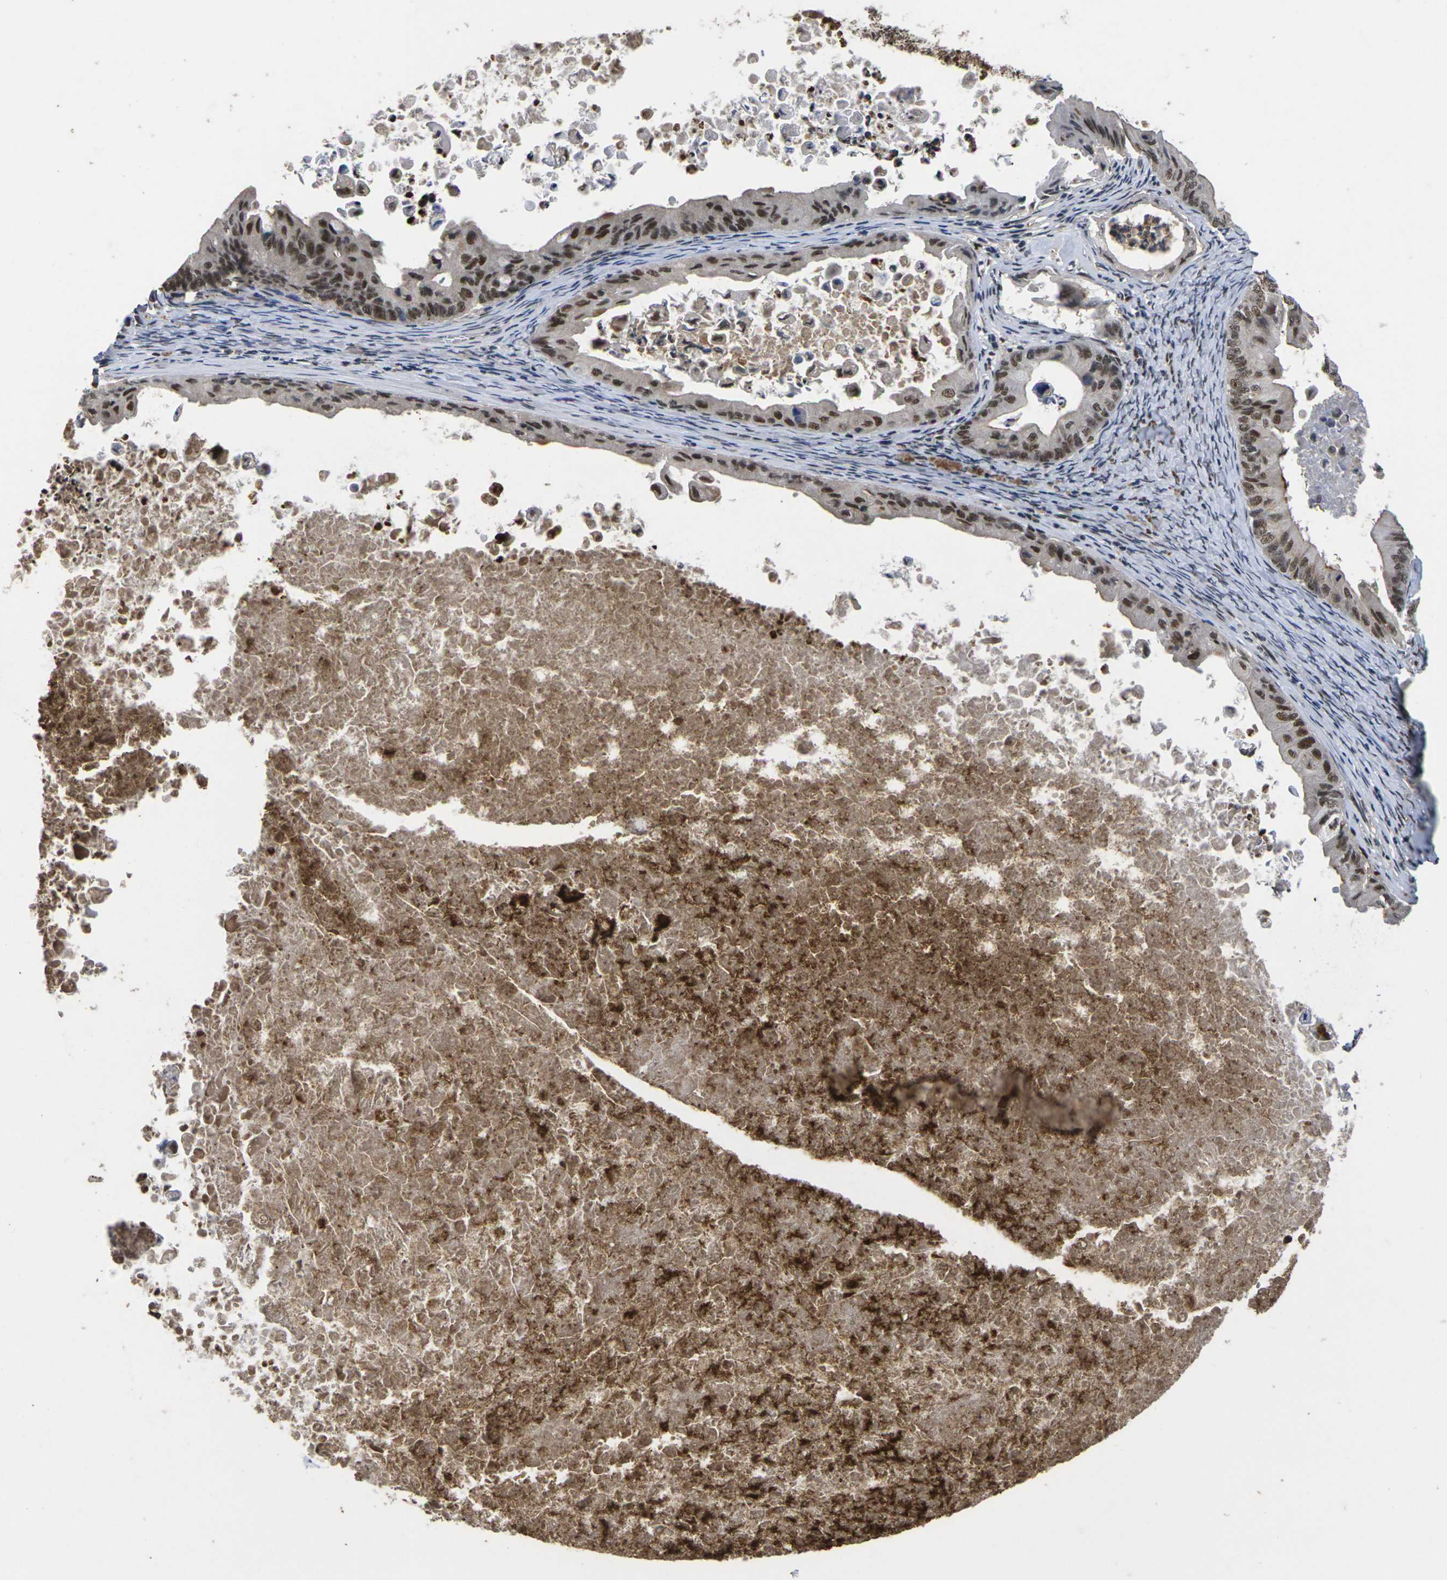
{"staining": {"intensity": "strong", "quantity": ">75%", "location": "nuclear"}, "tissue": "ovarian cancer", "cell_type": "Tumor cells", "image_type": "cancer", "snomed": [{"axis": "morphology", "description": "Cystadenocarcinoma, mucinous, NOS"}, {"axis": "topography", "description": "Ovary"}], "caption": "The image demonstrates staining of ovarian cancer, revealing strong nuclear protein staining (brown color) within tumor cells. (Brightfield microscopy of DAB IHC at high magnification).", "gene": "GTF2E1", "patient": {"sex": "female", "age": 37}}